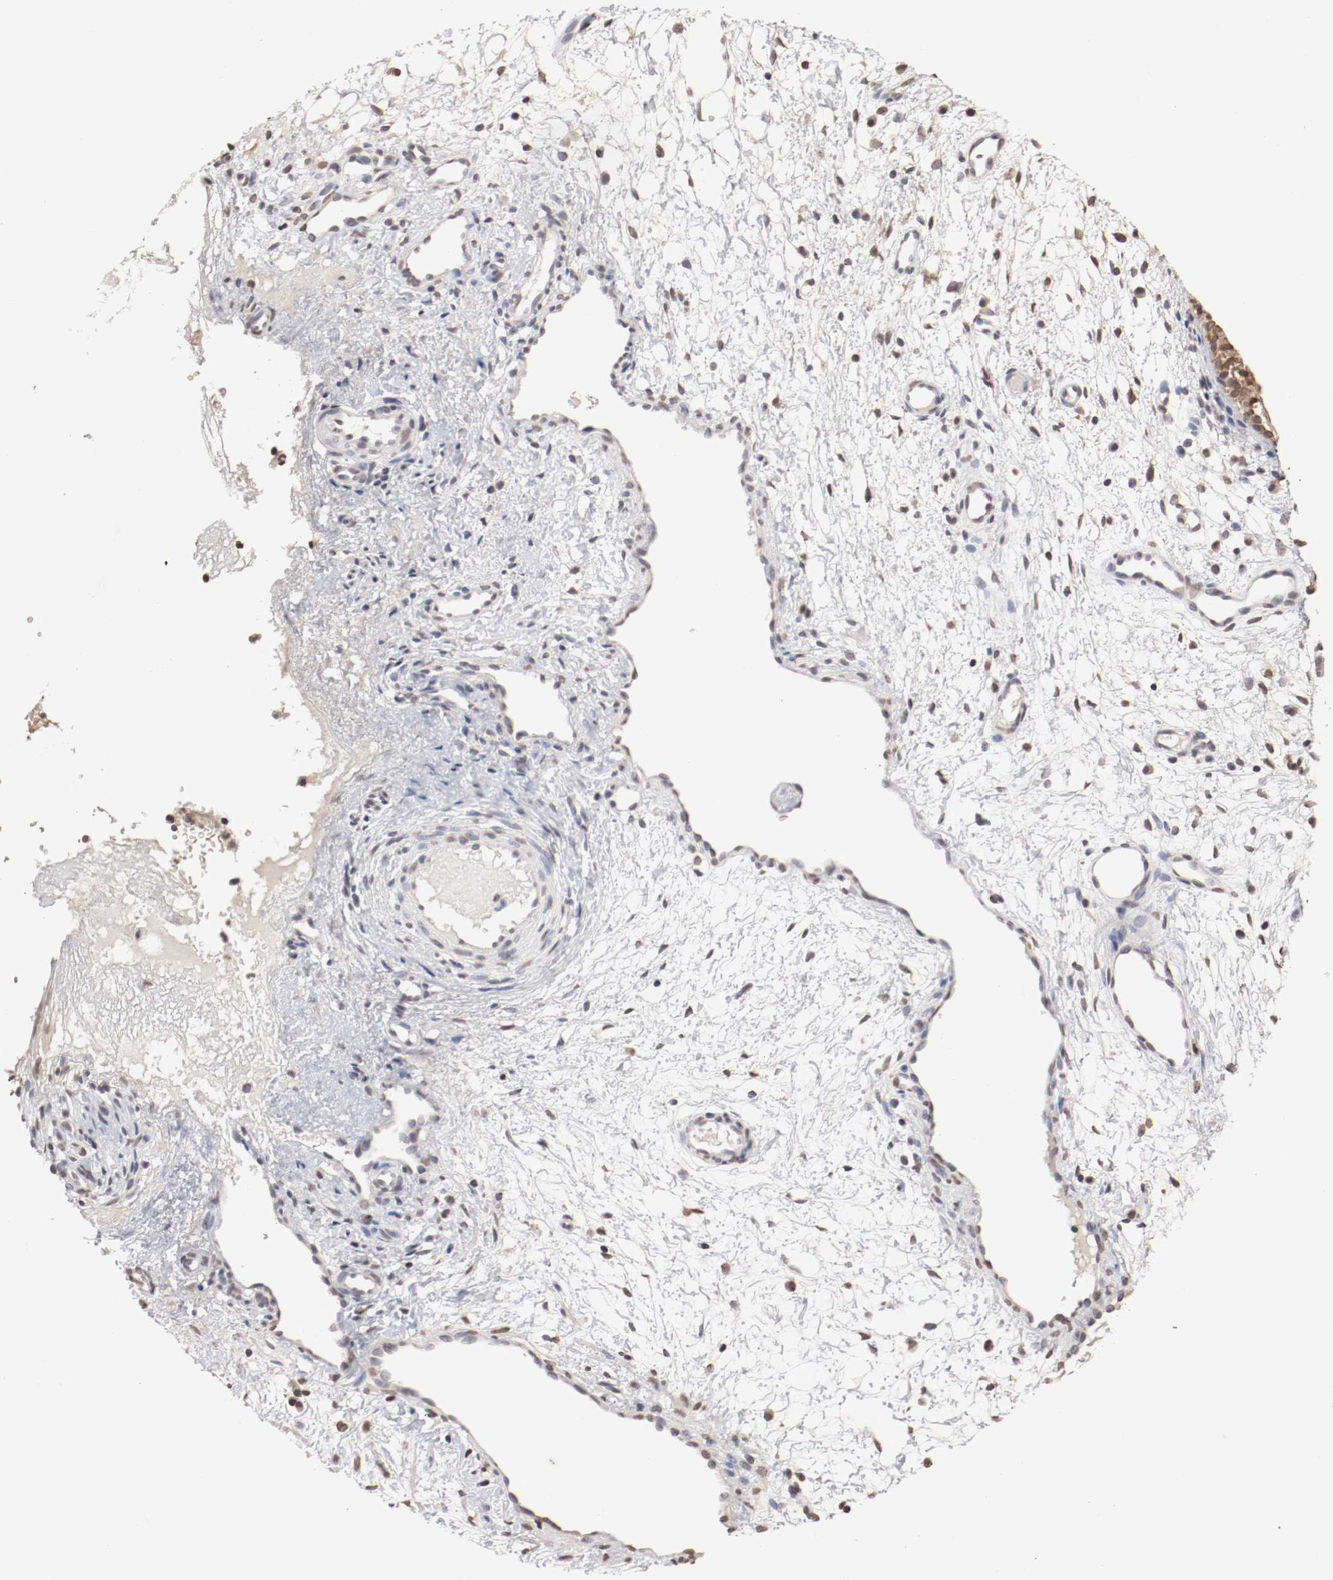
{"staining": {"intensity": "moderate", "quantity": ">75%", "location": "cytoplasmic/membranous,nuclear"}, "tissue": "nasopharynx", "cell_type": "Respiratory epithelial cells", "image_type": "normal", "snomed": [{"axis": "morphology", "description": "Normal tissue, NOS"}, {"axis": "morphology", "description": "Inflammation, NOS"}, {"axis": "topography", "description": "Nasopharynx"}], "caption": "A micrograph of human nasopharynx stained for a protein demonstrates moderate cytoplasmic/membranous,nuclear brown staining in respiratory epithelial cells. Nuclei are stained in blue.", "gene": "WASL", "patient": {"sex": "female", "age": 55}}